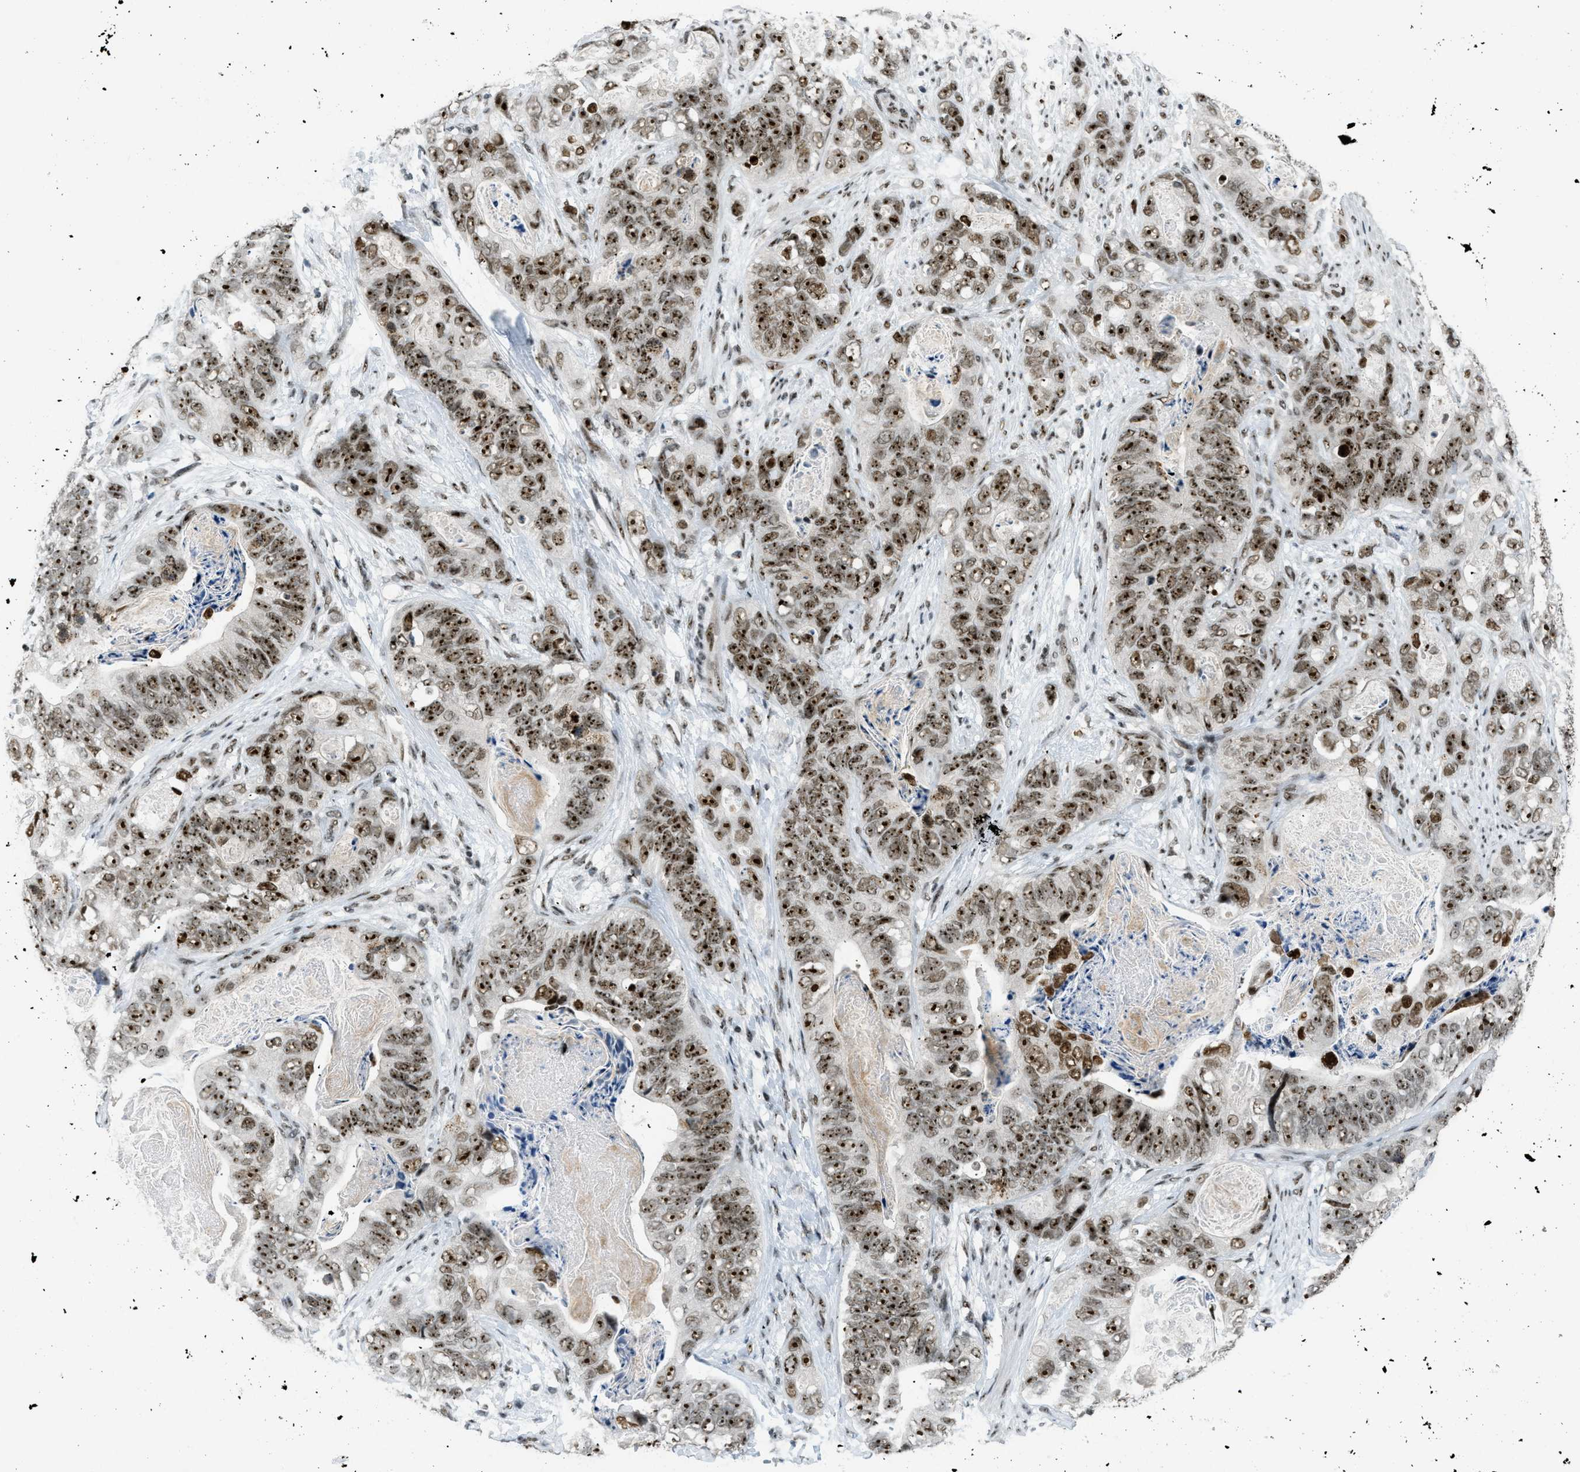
{"staining": {"intensity": "strong", "quantity": ">75%", "location": "nuclear"}, "tissue": "stomach cancer", "cell_type": "Tumor cells", "image_type": "cancer", "snomed": [{"axis": "morphology", "description": "Adenocarcinoma, NOS"}, {"axis": "topography", "description": "Stomach"}], "caption": "Stomach adenocarcinoma stained for a protein (brown) demonstrates strong nuclear positive expression in approximately >75% of tumor cells.", "gene": "URB1", "patient": {"sex": "female", "age": 89}}